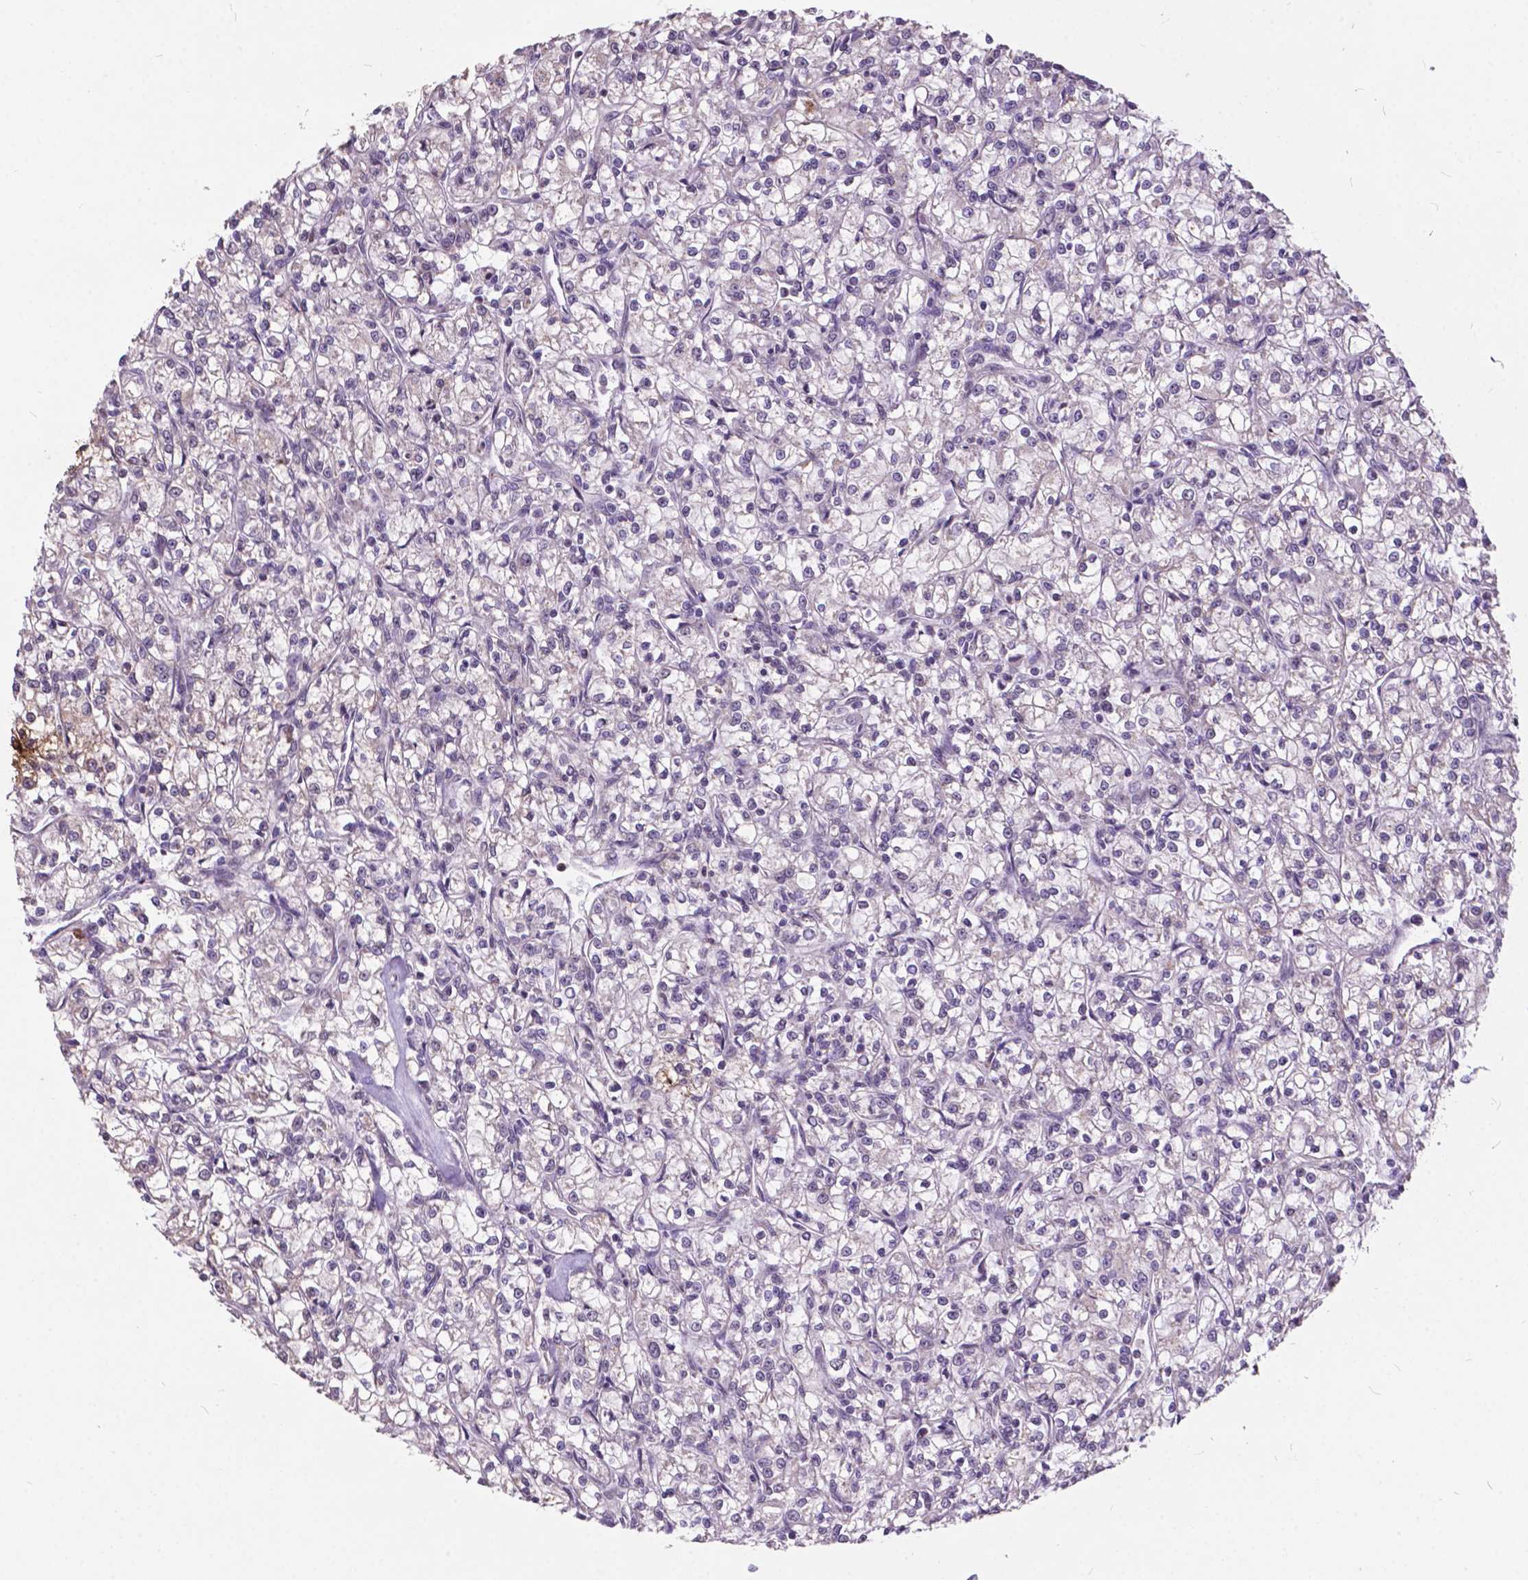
{"staining": {"intensity": "negative", "quantity": "none", "location": "none"}, "tissue": "renal cancer", "cell_type": "Tumor cells", "image_type": "cancer", "snomed": [{"axis": "morphology", "description": "Adenocarcinoma, NOS"}, {"axis": "topography", "description": "Kidney"}], "caption": "A high-resolution photomicrograph shows immunohistochemistry (IHC) staining of renal adenocarcinoma, which shows no significant staining in tumor cells. (DAB (3,3'-diaminobenzidine) immunohistochemistry with hematoxylin counter stain).", "gene": "MSH2", "patient": {"sex": "female", "age": 59}}